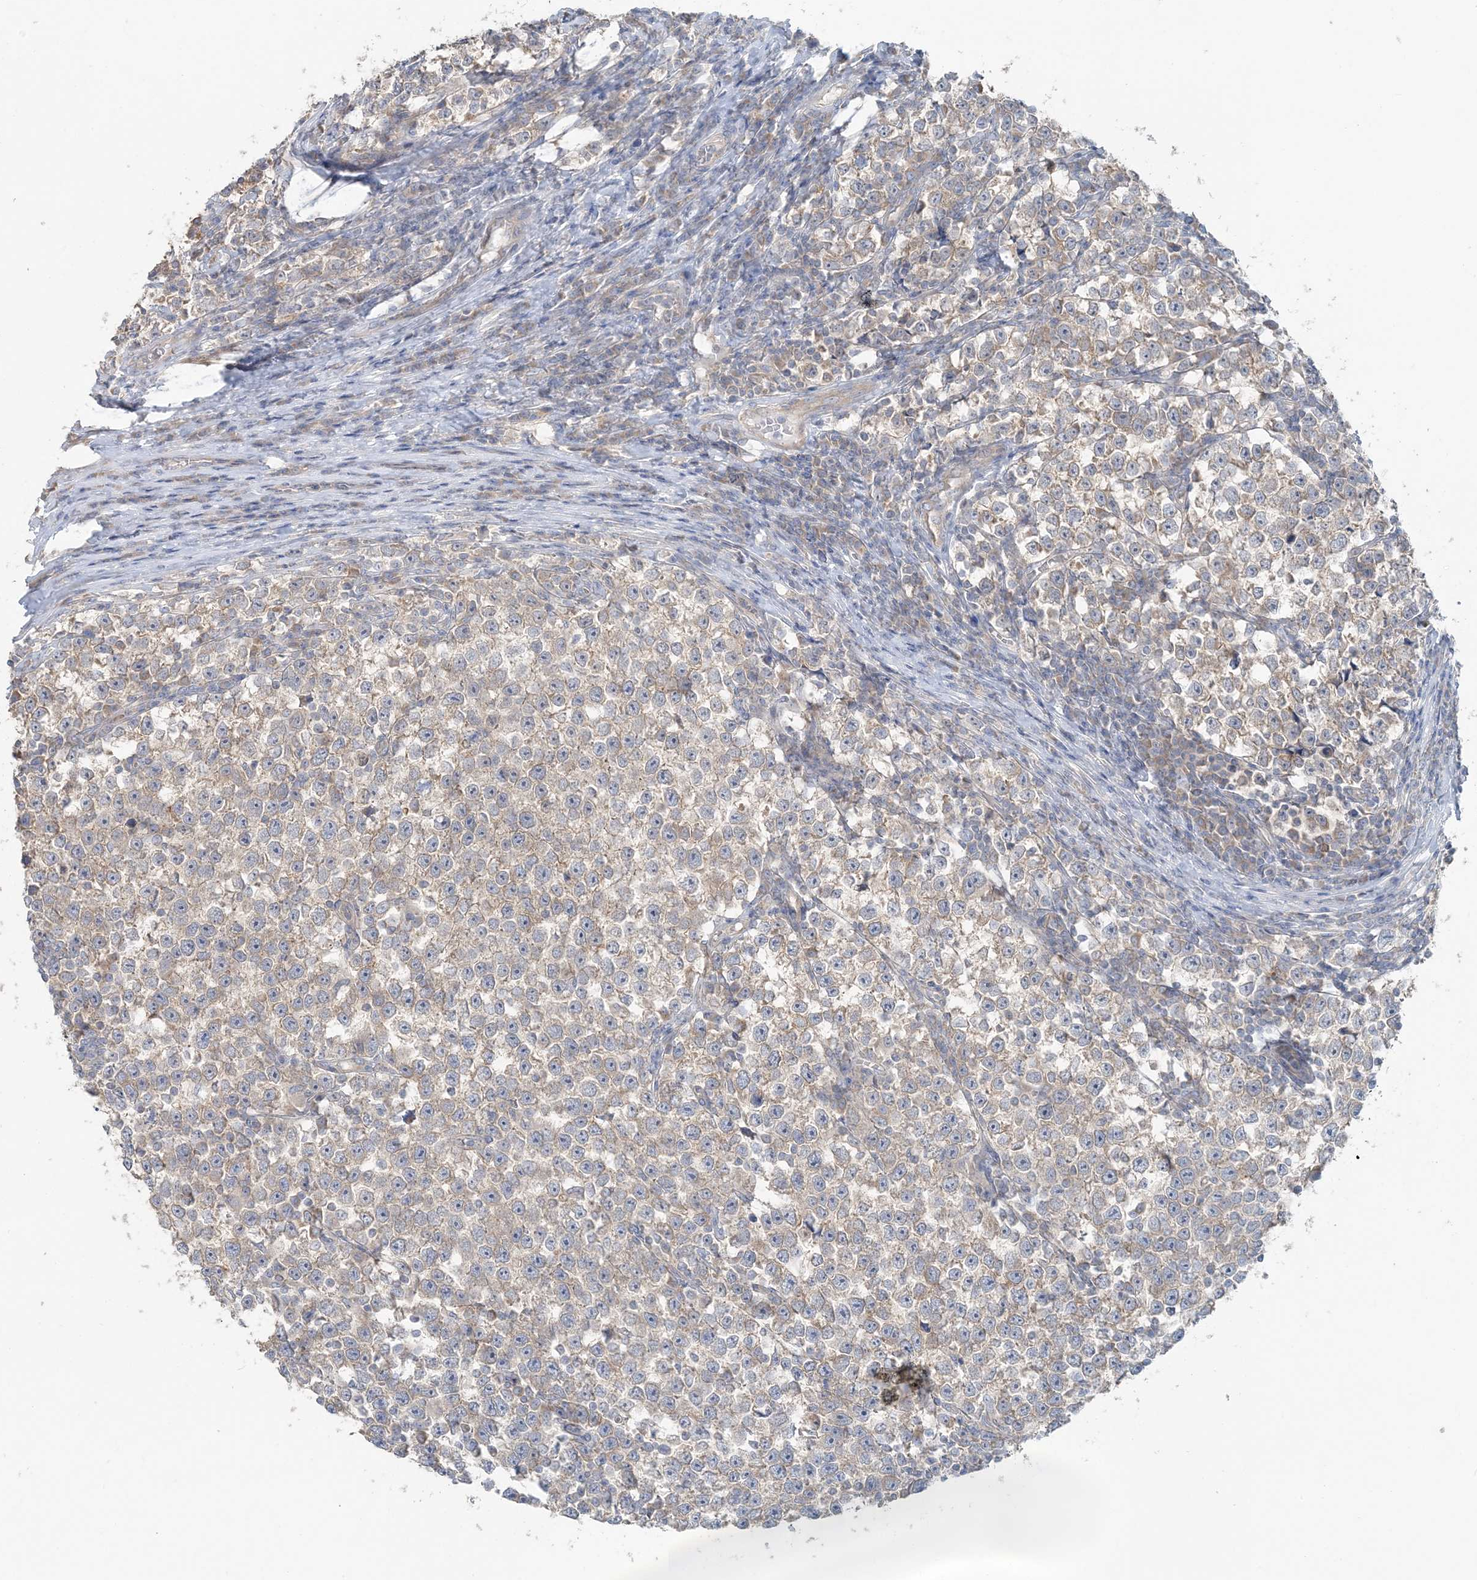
{"staining": {"intensity": "weak", "quantity": ">75%", "location": "cytoplasmic/membranous"}, "tissue": "testis cancer", "cell_type": "Tumor cells", "image_type": "cancer", "snomed": [{"axis": "morphology", "description": "Normal tissue, NOS"}, {"axis": "morphology", "description": "Seminoma, NOS"}, {"axis": "topography", "description": "Testis"}], "caption": "The immunohistochemical stain highlights weak cytoplasmic/membranous staining in tumor cells of seminoma (testis) tissue.", "gene": "TBC1D5", "patient": {"sex": "male", "age": 43}}